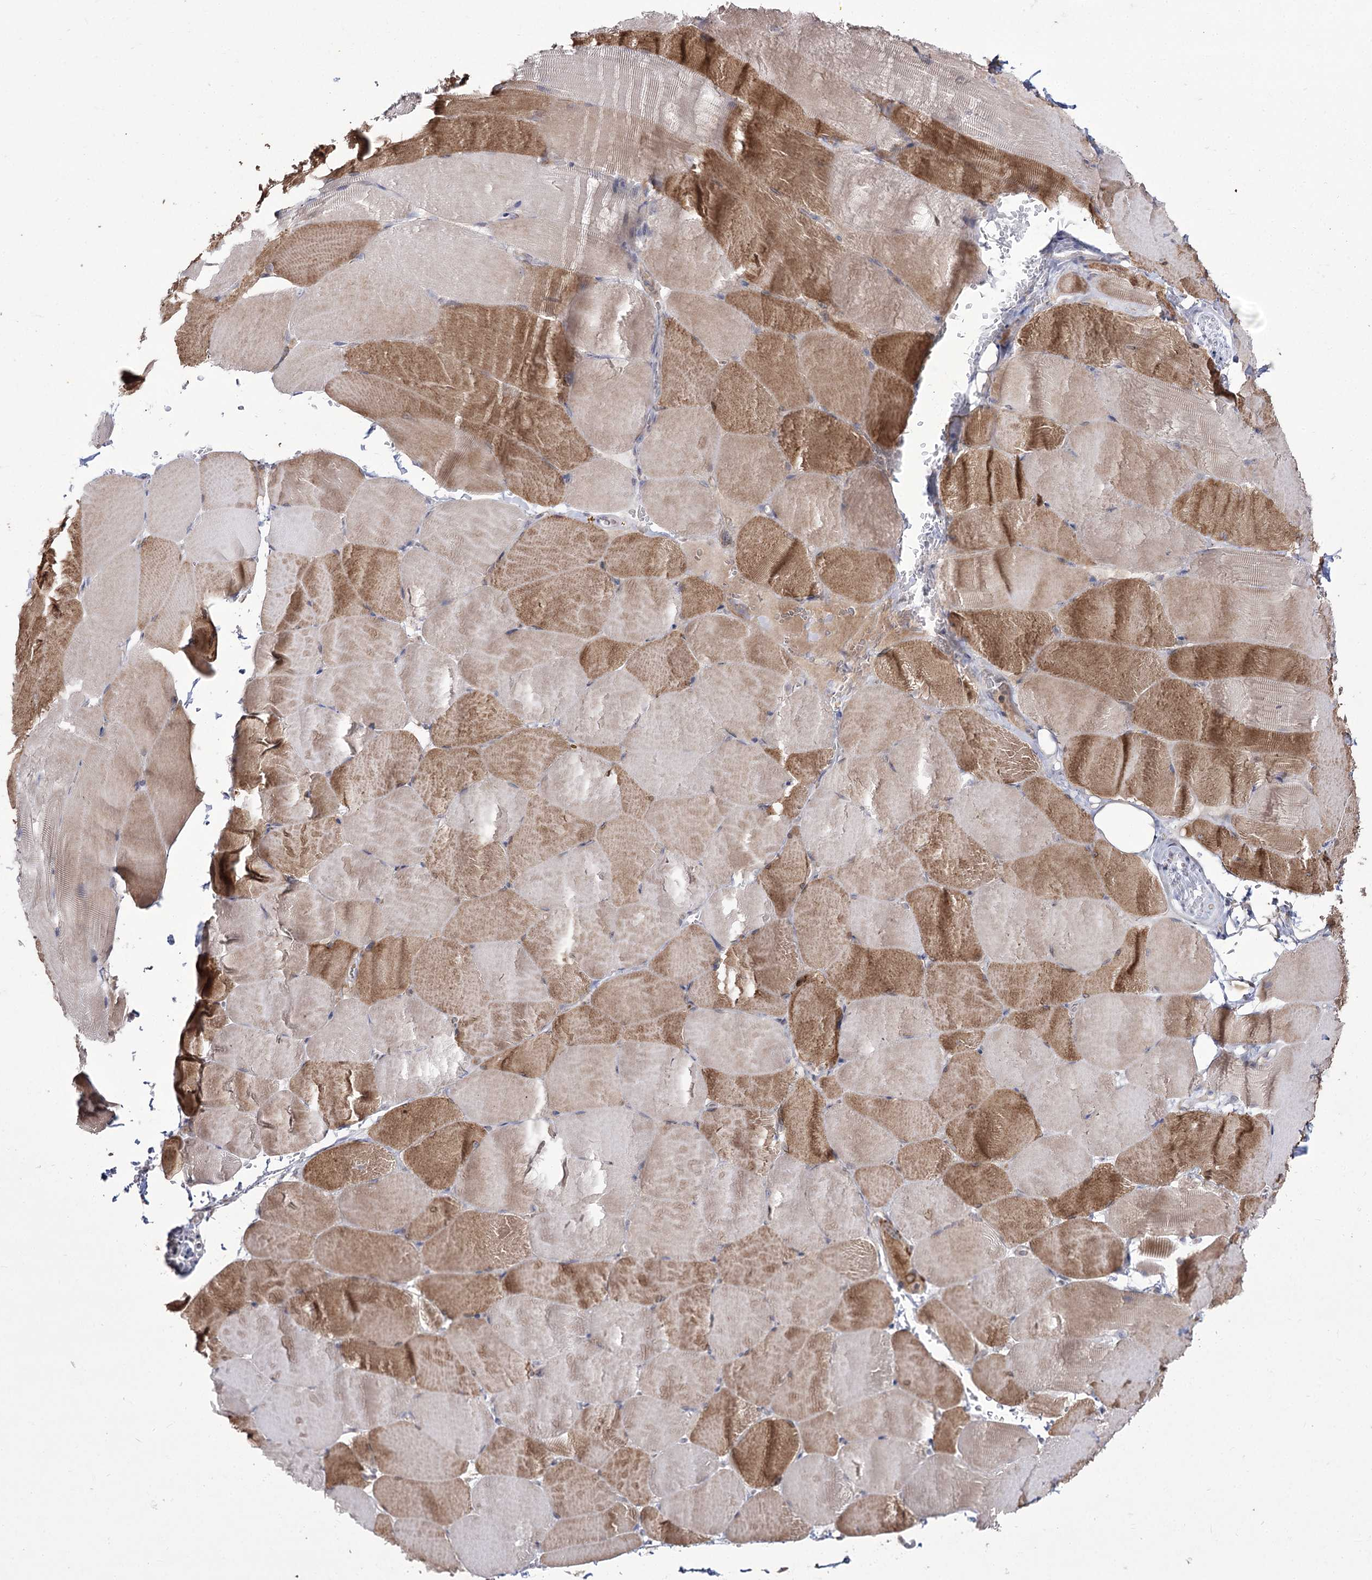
{"staining": {"intensity": "moderate", "quantity": "25%-75%", "location": "cytoplasmic/membranous"}, "tissue": "skeletal muscle", "cell_type": "Myocytes", "image_type": "normal", "snomed": [{"axis": "morphology", "description": "Normal tissue, NOS"}, {"axis": "topography", "description": "Skeletal muscle"}, {"axis": "topography", "description": "Parathyroid gland"}], "caption": "Skeletal muscle stained for a protein (brown) exhibits moderate cytoplasmic/membranous positive positivity in approximately 25%-75% of myocytes.", "gene": "NADK2", "patient": {"sex": "female", "age": 37}}